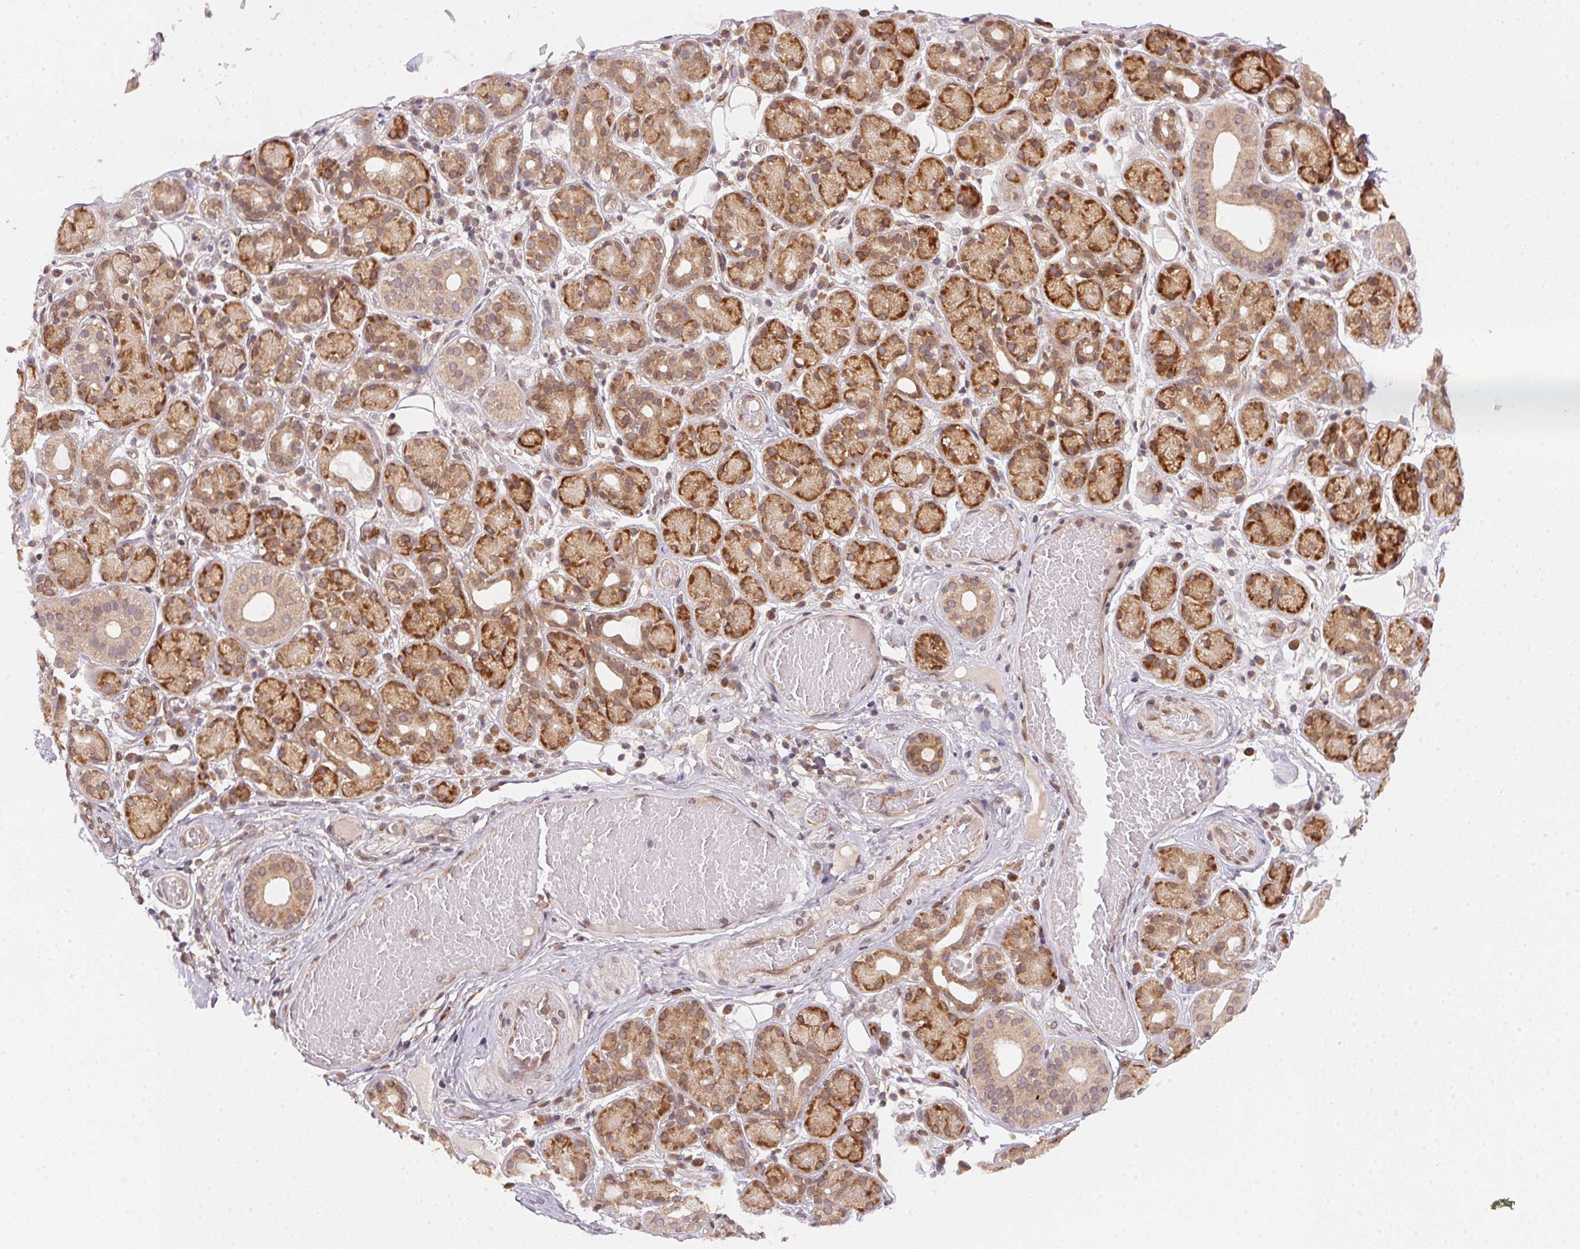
{"staining": {"intensity": "strong", "quantity": ">75%", "location": "cytoplasmic/membranous"}, "tissue": "salivary gland", "cell_type": "Glandular cells", "image_type": "normal", "snomed": [{"axis": "morphology", "description": "Normal tissue, NOS"}, {"axis": "topography", "description": "Salivary gland"}, {"axis": "topography", "description": "Peripheral nerve tissue"}], "caption": "Immunohistochemical staining of unremarkable salivary gland displays high levels of strong cytoplasmic/membranous positivity in approximately >75% of glandular cells. (DAB IHC, brown staining for protein, blue staining for nuclei).", "gene": "EI24", "patient": {"sex": "male", "age": 71}}